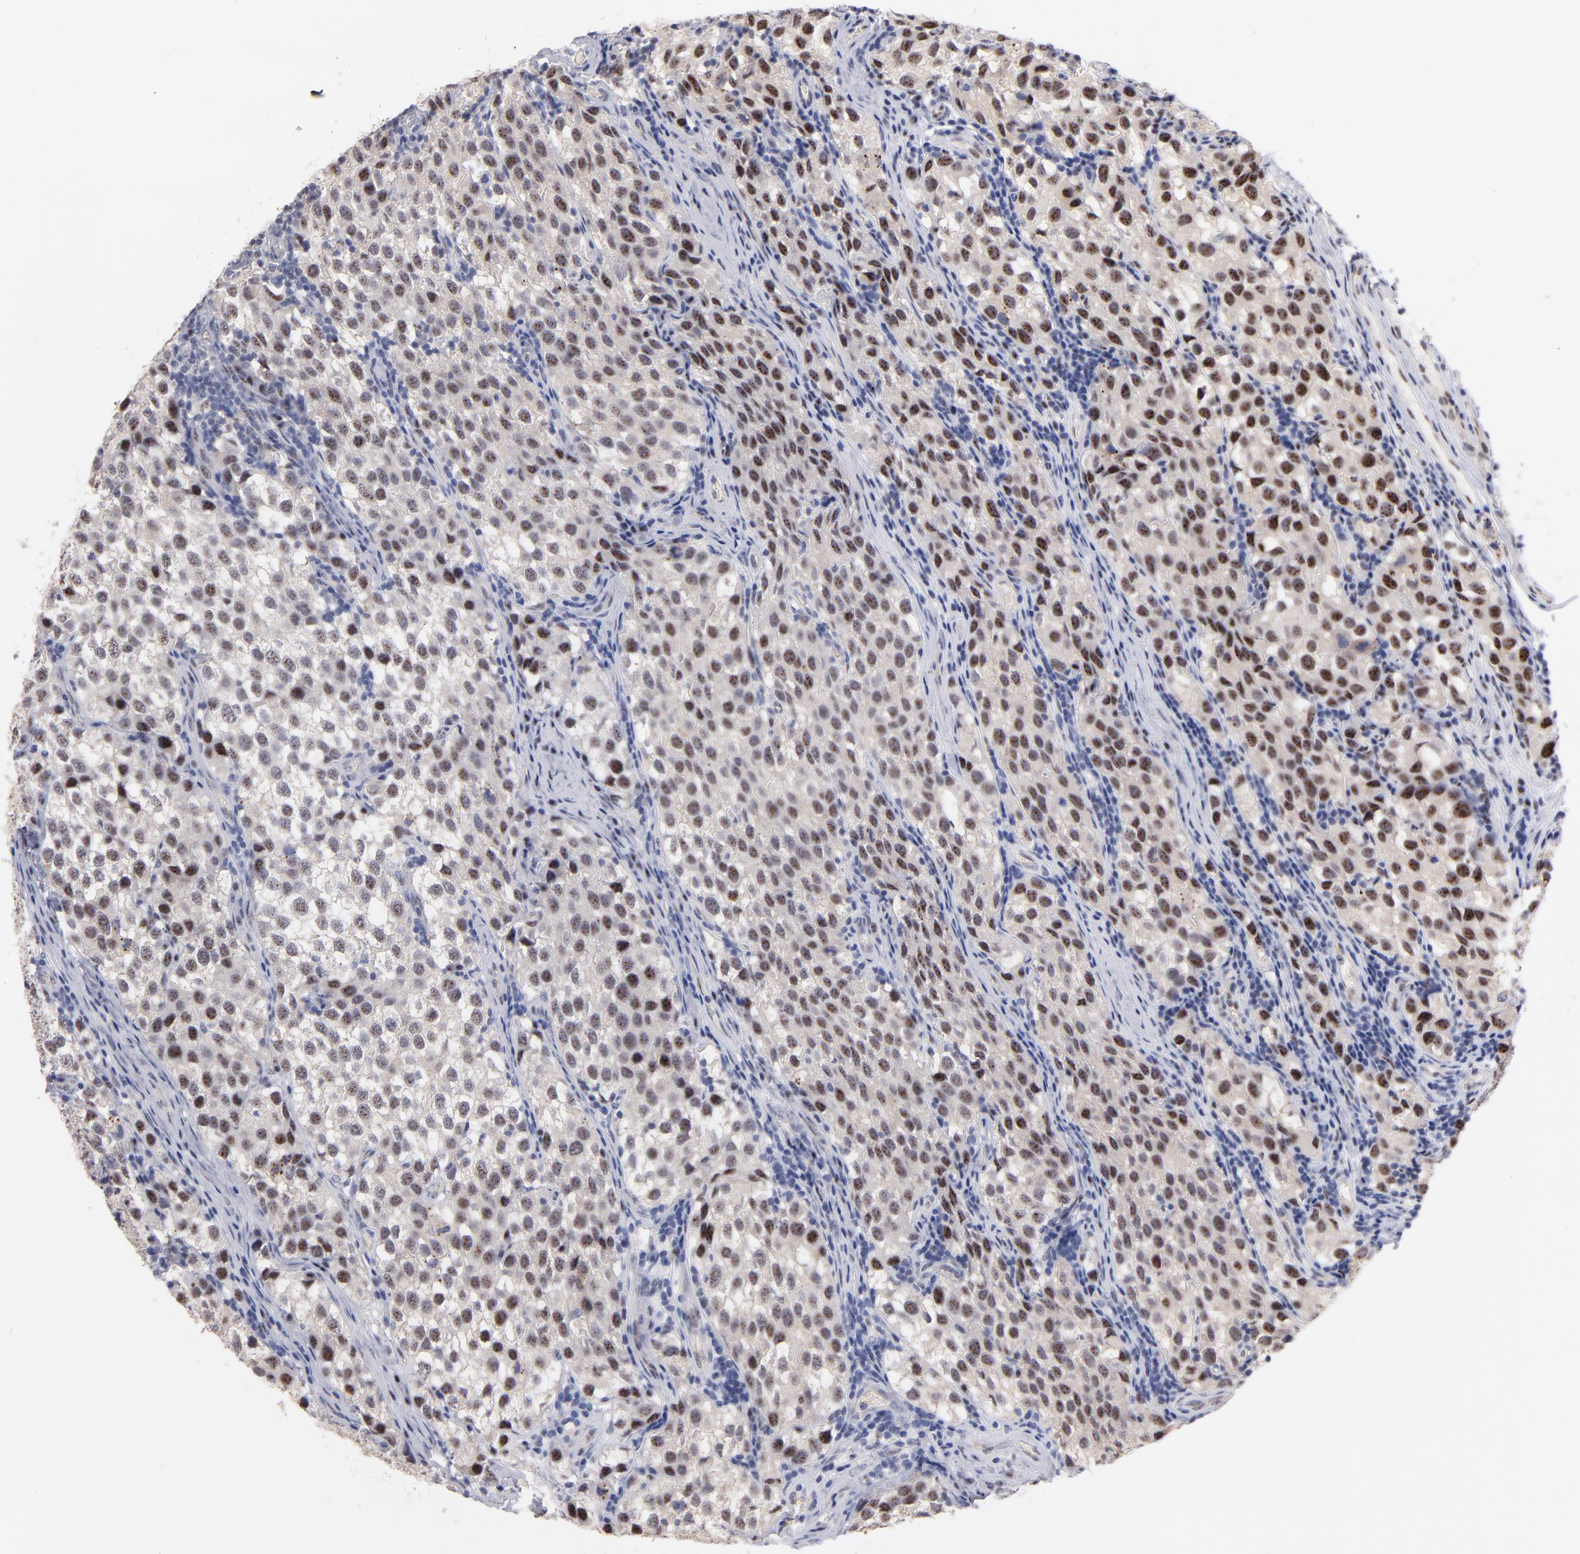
{"staining": {"intensity": "moderate", "quantity": "25%-75%", "location": "nuclear"}, "tissue": "testis cancer", "cell_type": "Tumor cells", "image_type": "cancer", "snomed": [{"axis": "morphology", "description": "Seminoma, NOS"}, {"axis": "topography", "description": "Testis"}], "caption": "Immunohistochemistry image of neoplastic tissue: testis seminoma stained using immunohistochemistry (IHC) displays medium levels of moderate protein expression localized specifically in the nuclear of tumor cells, appearing as a nuclear brown color.", "gene": "RAF1", "patient": {"sex": "male", "age": 39}}